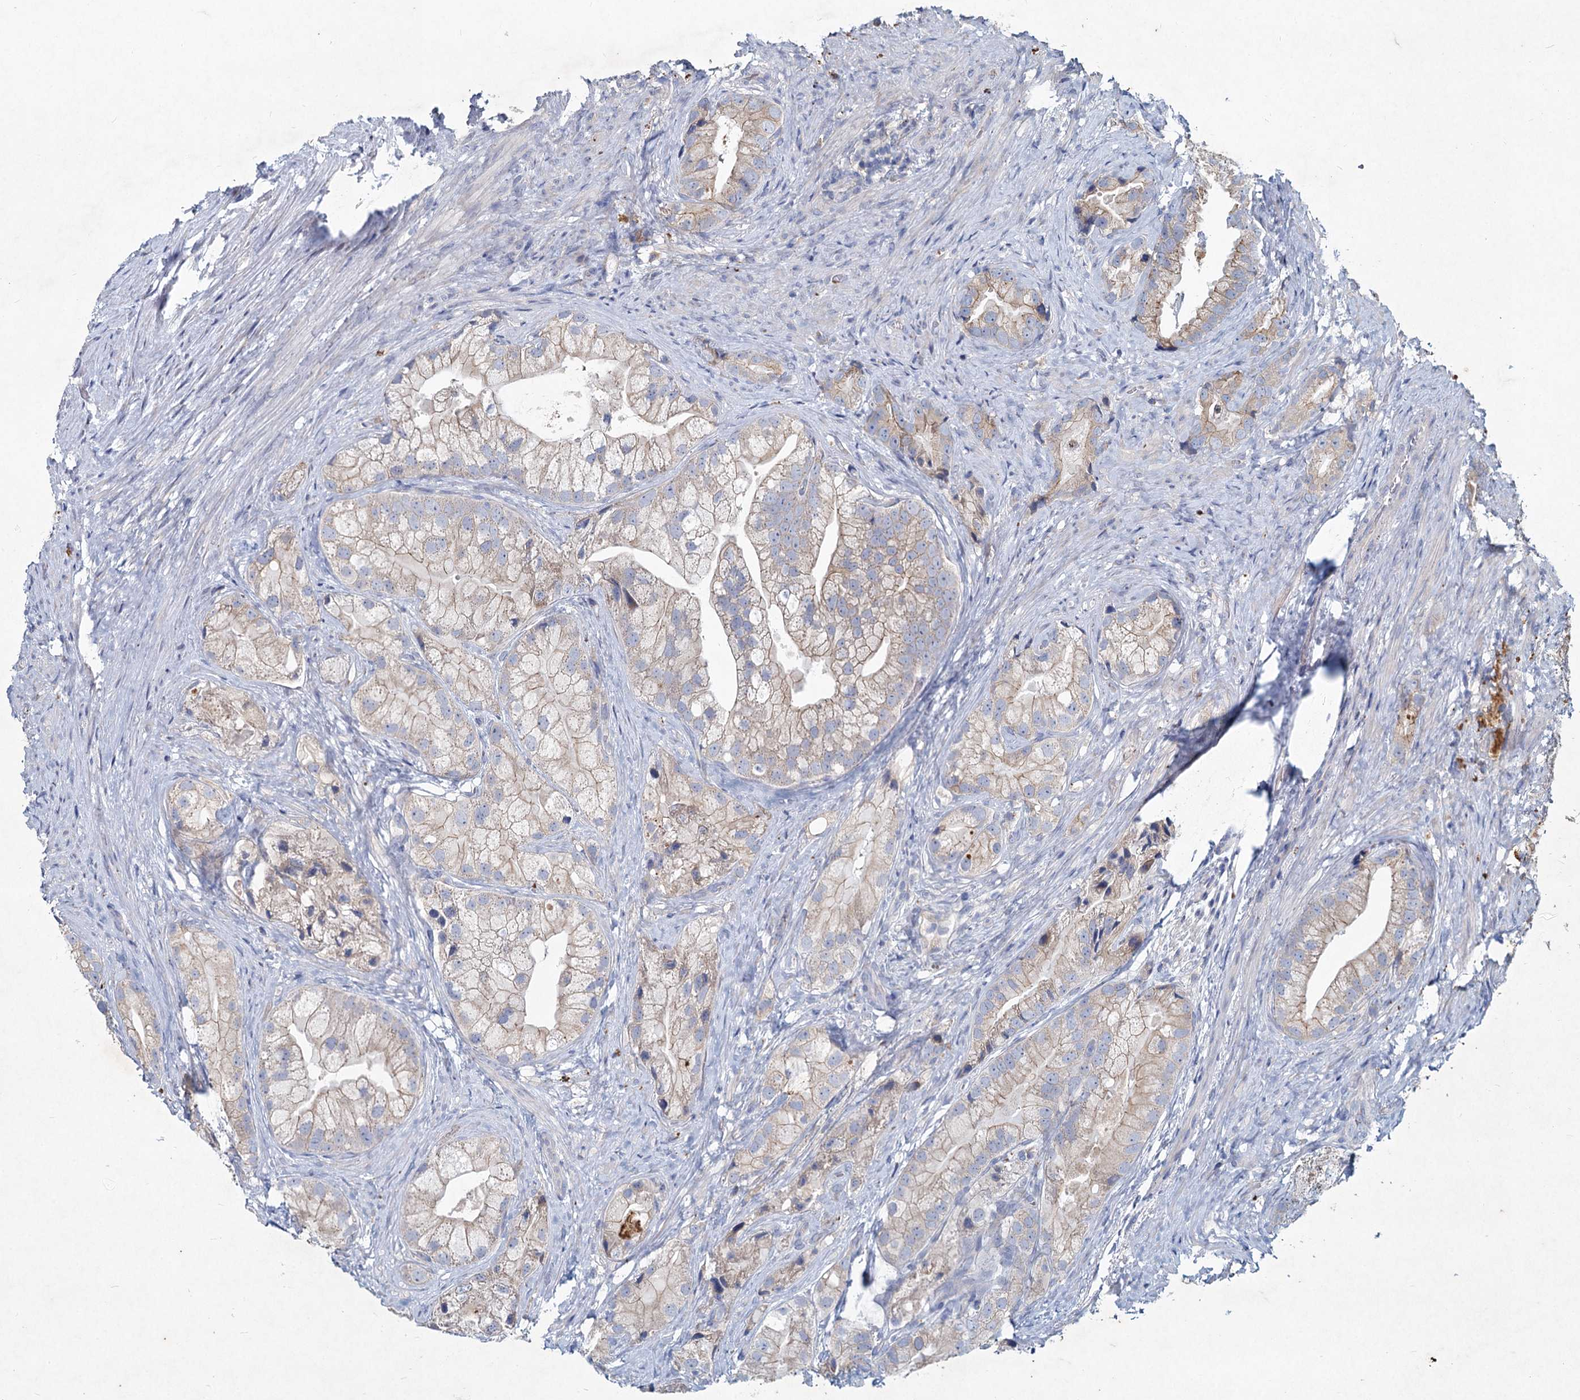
{"staining": {"intensity": "weak", "quantity": "25%-75%", "location": "cytoplasmic/membranous"}, "tissue": "prostate cancer", "cell_type": "Tumor cells", "image_type": "cancer", "snomed": [{"axis": "morphology", "description": "Adenocarcinoma, Low grade"}, {"axis": "topography", "description": "Prostate"}], "caption": "Prostate low-grade adenocarcinoma tissue demonstrates weak cytoplasmic/membranous staining in approximately 25%-75% of tumor cells, visualized by immunohistochemistry.", "gene": "TMX2", "patient": {"sex": "male", "age": 71}}